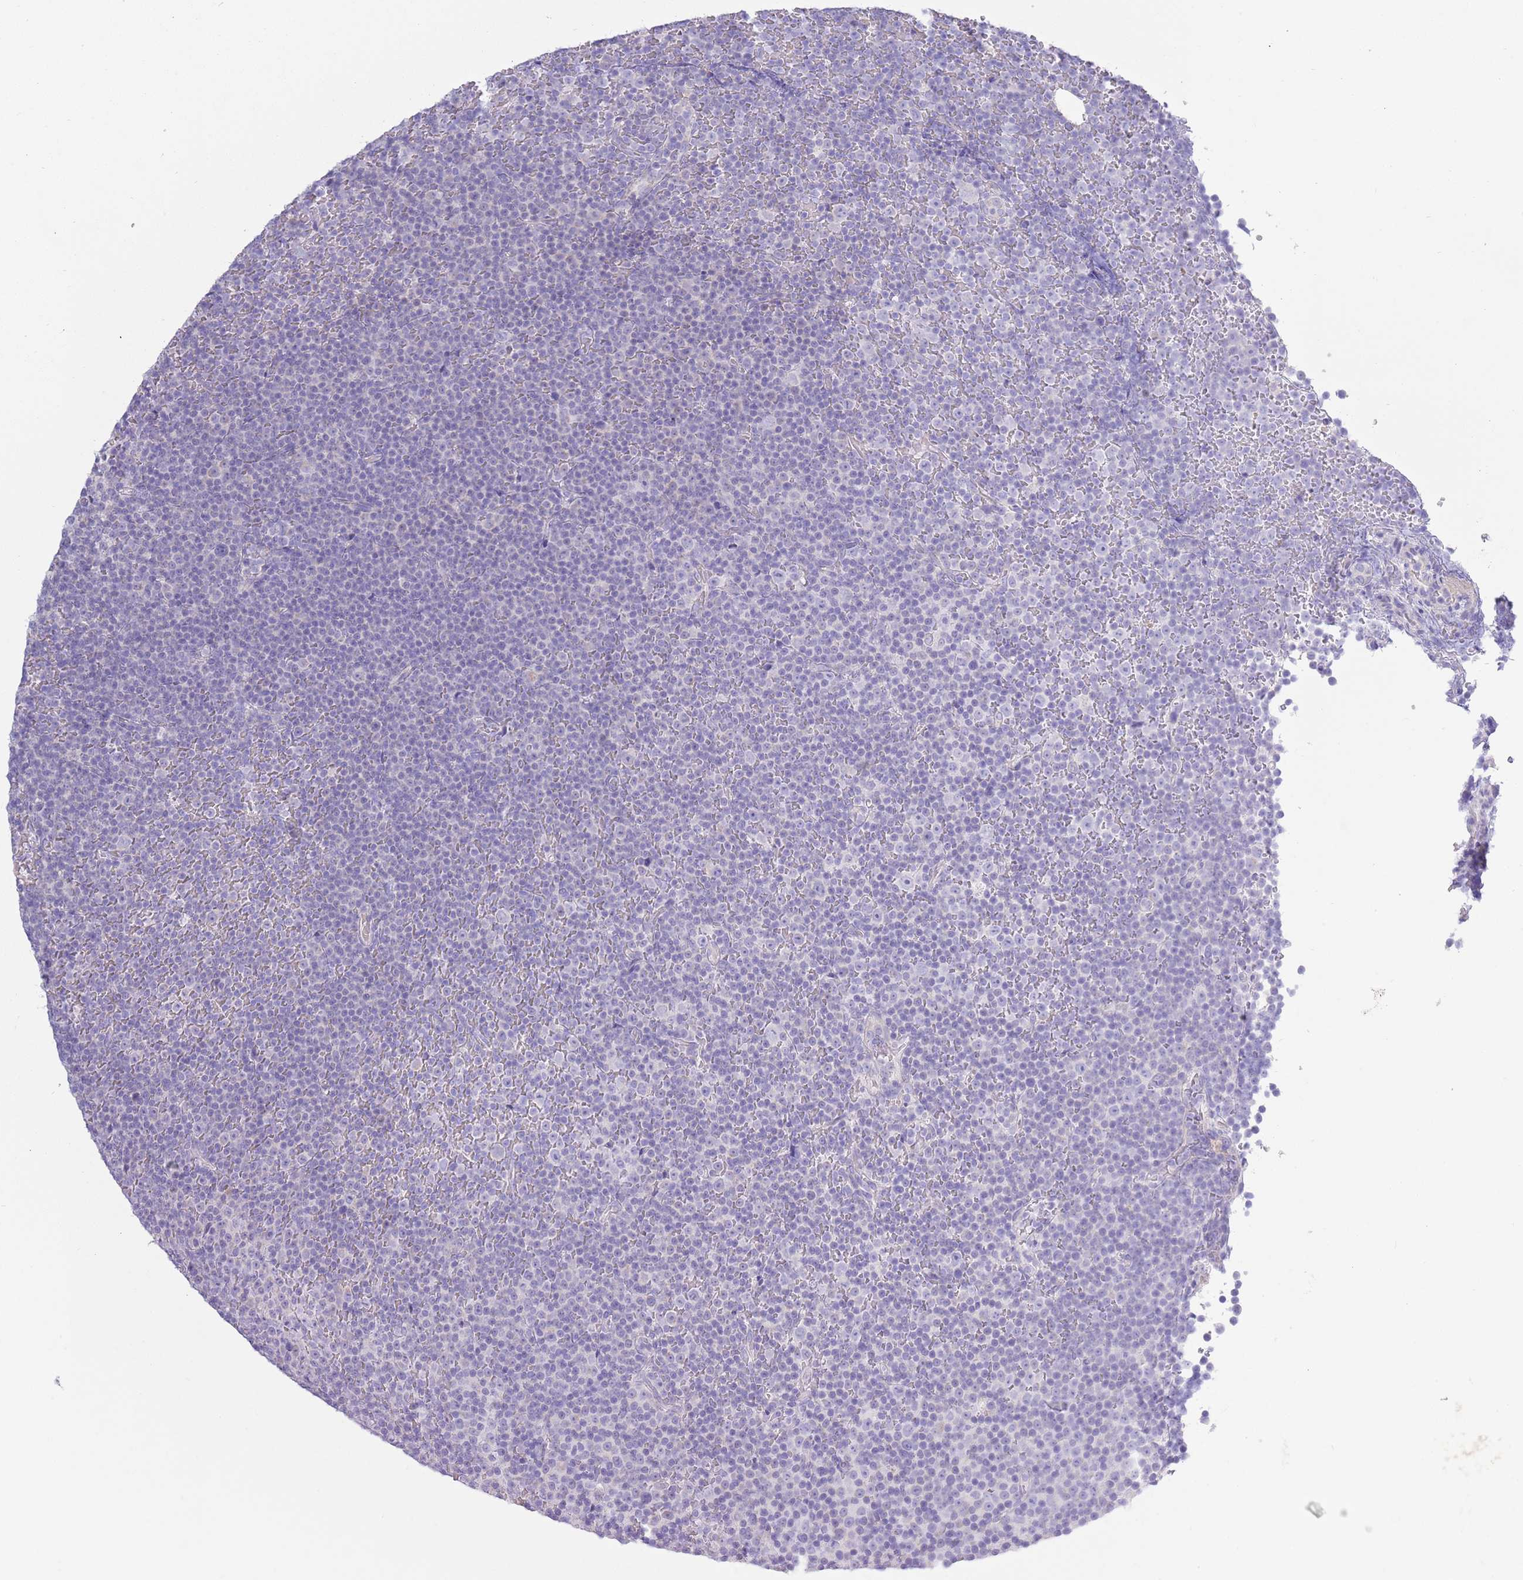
{"staining": {"intensity": "negative", "quantity": "none", "location": "none"}, "tissue": "lymphoma", "cell_type": "Tumor cells", "image_type": "cancer", "snomed": [{"axis": "morphology", "description": "Malignant lymphoma, non-Hodgkin's type, Low grade"}, {"axis": "topography", "description": "Lymph node"}], "caption": "Lymphoma was stained to show a protein in brown. There is no significant expression in tumor cells.", "gene": "ACR", "patient": {"sex": "female", "age": 67}}